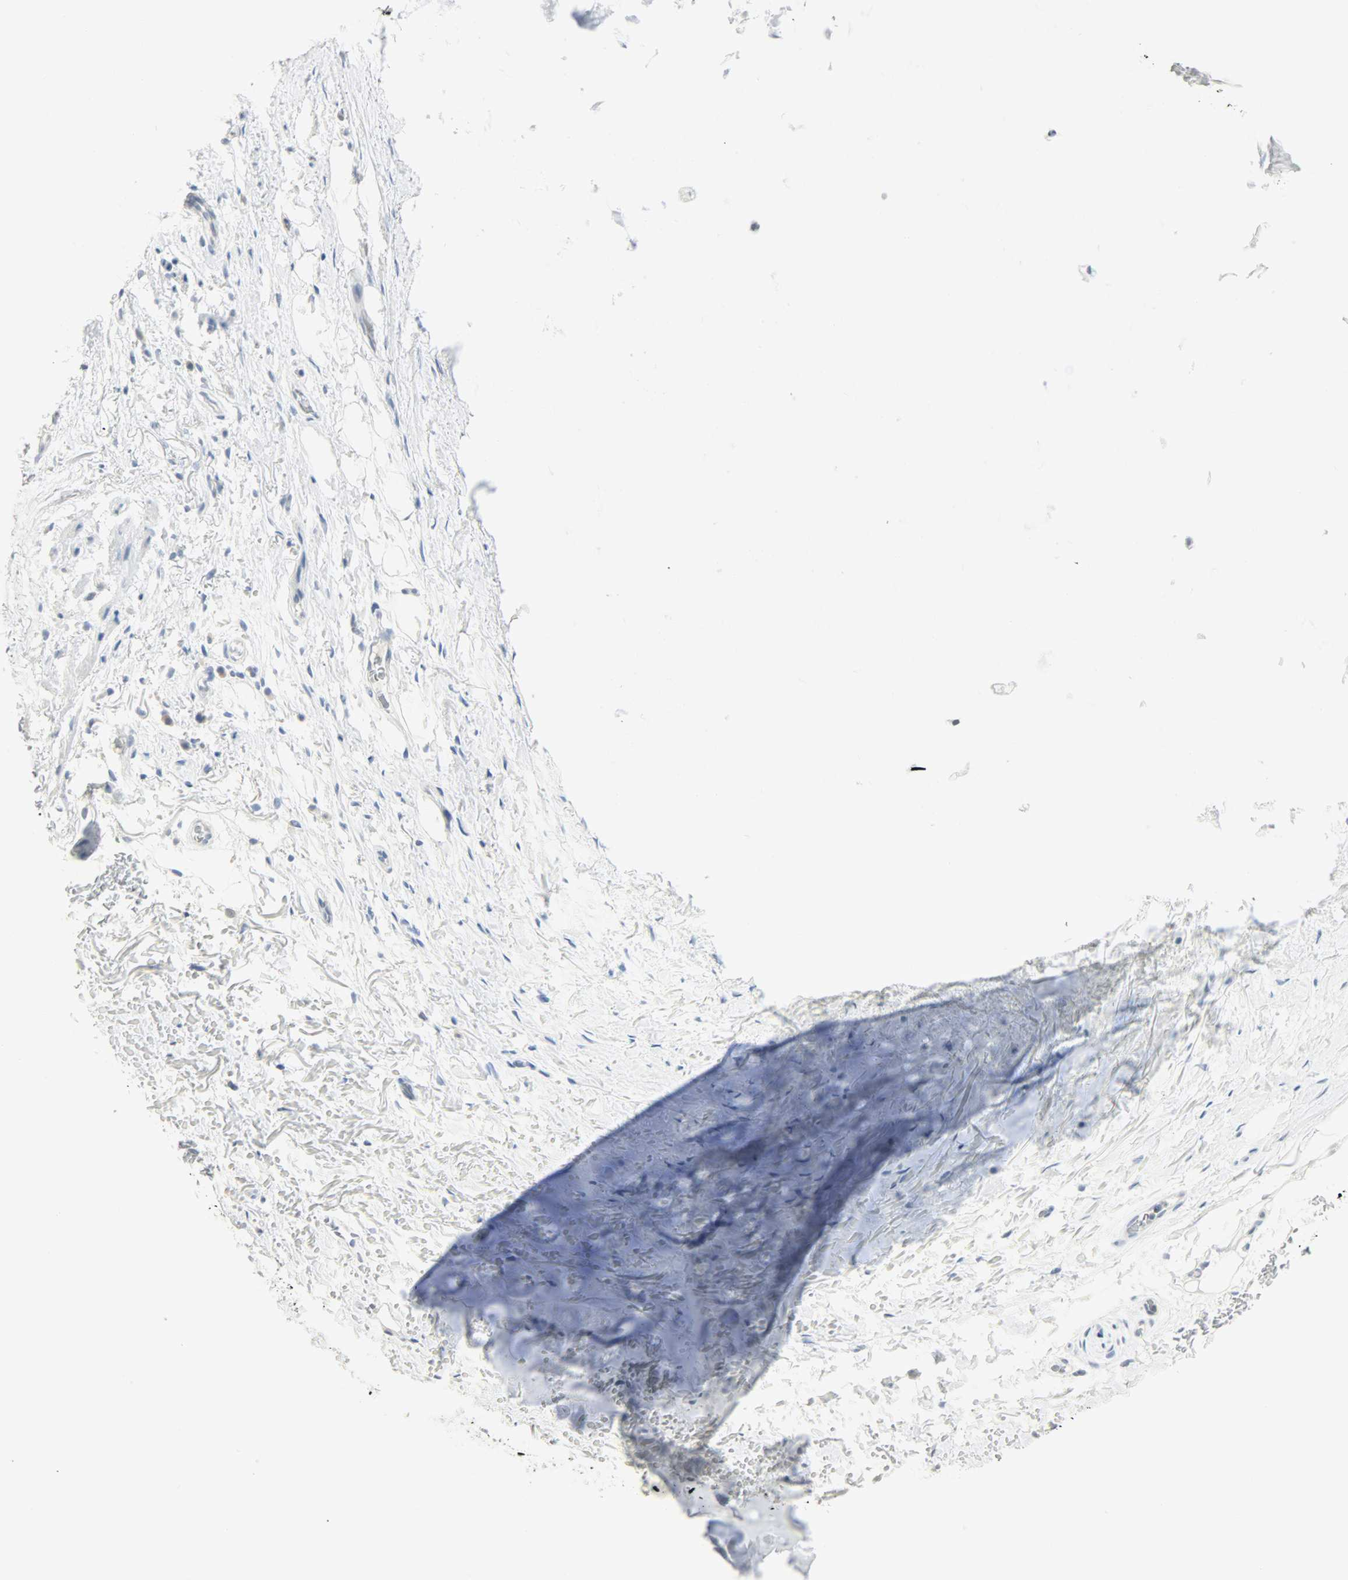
{"staining": {"intensity": "negative", "quantity": "none", "location": "none"}, "tissue": "adipose tissue", "cell_type": "Adipocytes", "image_type": "normal", "snomed": [{"axis": "morphology", "description": "Normal tissue, NOS"}, {"axis": "topography", "description": "Cartilage tissue"}, {"axis": "topography", "description": "Bronchus"}], "caption": "Immunohistochemistry micrograph of normal adipose tissue: adipose tissue stained with DAB shows no significant protein expression in adipocytes.", "gene": "PTPN6", "patient": {"sex": "female", "age": 73}}